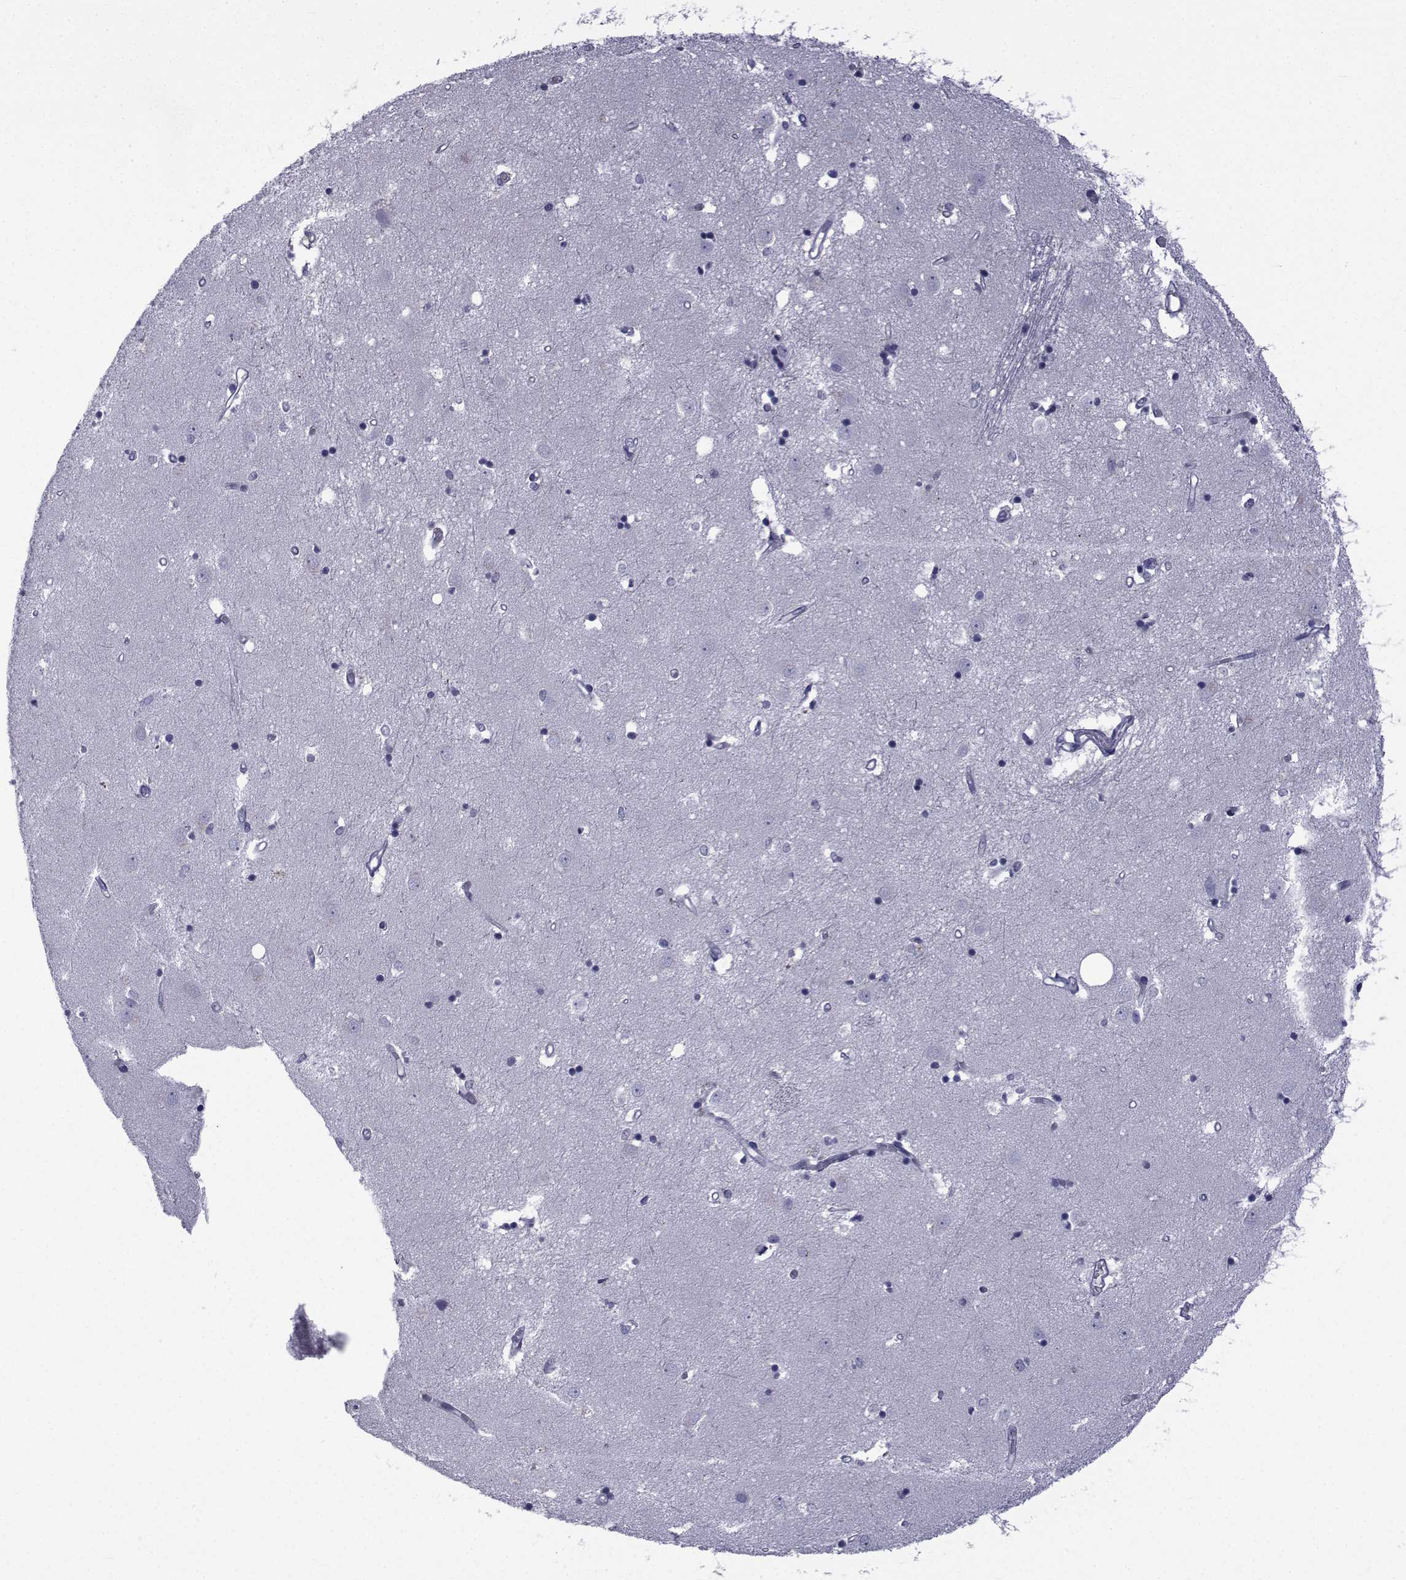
{"staining": {"intensity": "negative", "quantity": "none", "location": "none"}, "tissue": "caudate", "cell_type": "Glial cells", "image_type": "normal", "snomed": [{"axis": "morphology", "description": "Normal tissue, NOS"}, {"axis": "topography", "description": "Lateral ventricle wall"}], "caption": "High magnification brightfield microscopy of benign caudate stained with DAB (brown) and counterstained with hematoxylin (blue): glial cells show no significant positivity.", "gene": "PDE6G", "patient": {"sex": "male", "age": 54}}